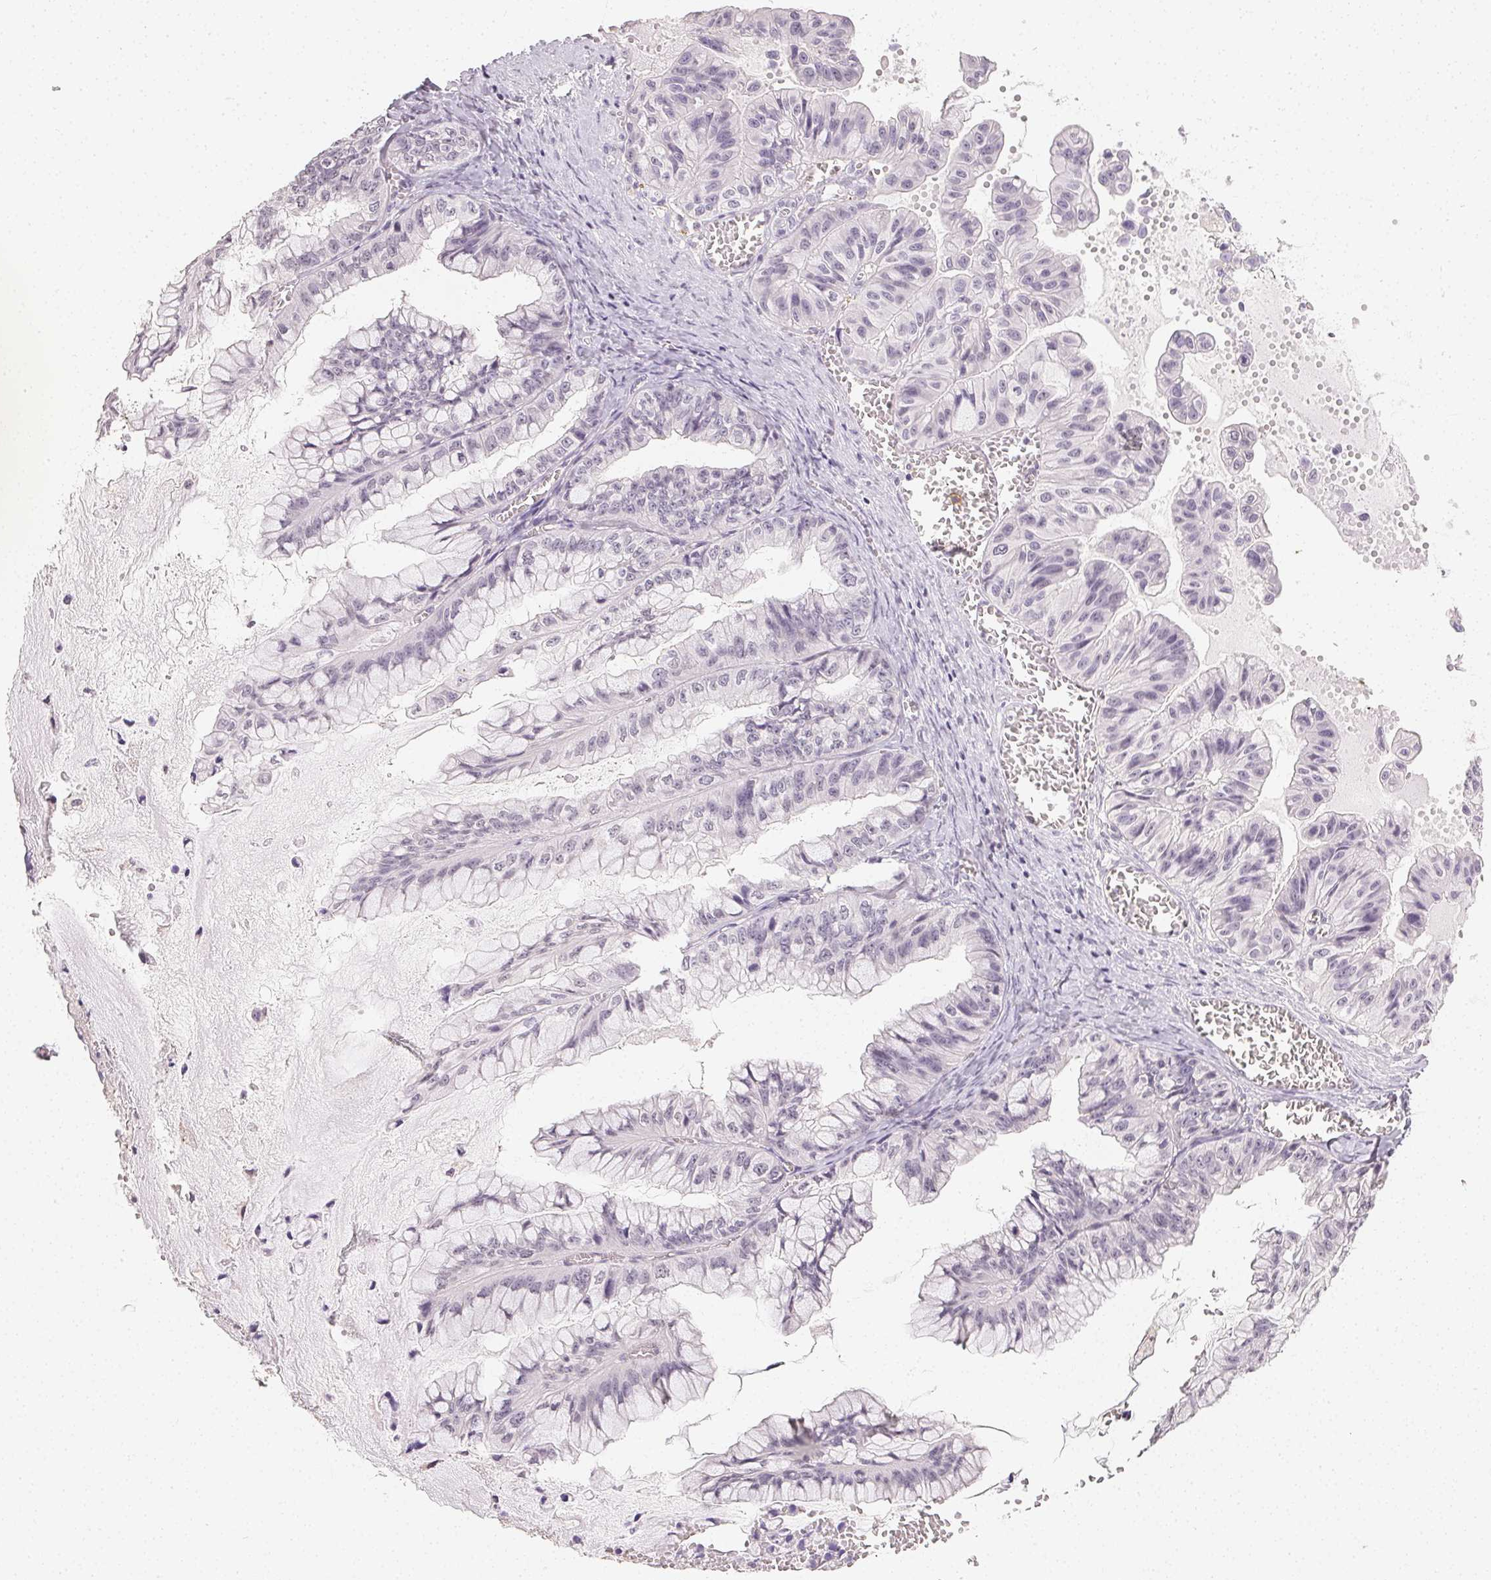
{"staining": {"intensity": "negative", "quantity": "none", "location": "none"}, "tissue": "ovarian cancer", "cell_type": "Tumor cells", "image_type": "cancer", "snomed": [{"axis": "morphology", "description": "Cystadenocarcinoma, mucinous, NOS"}, {"axis": "topography", "description": "Ovary"}], "caption": "DAB (3,3'-diaminobenzidine) immunohistochemical staining of human ovarian mucinous cystadenocarcinoma displays no significant positivity in tumor cells.", "gene": "TMEM174", "patient": {"sex": "female", "age": 72}}